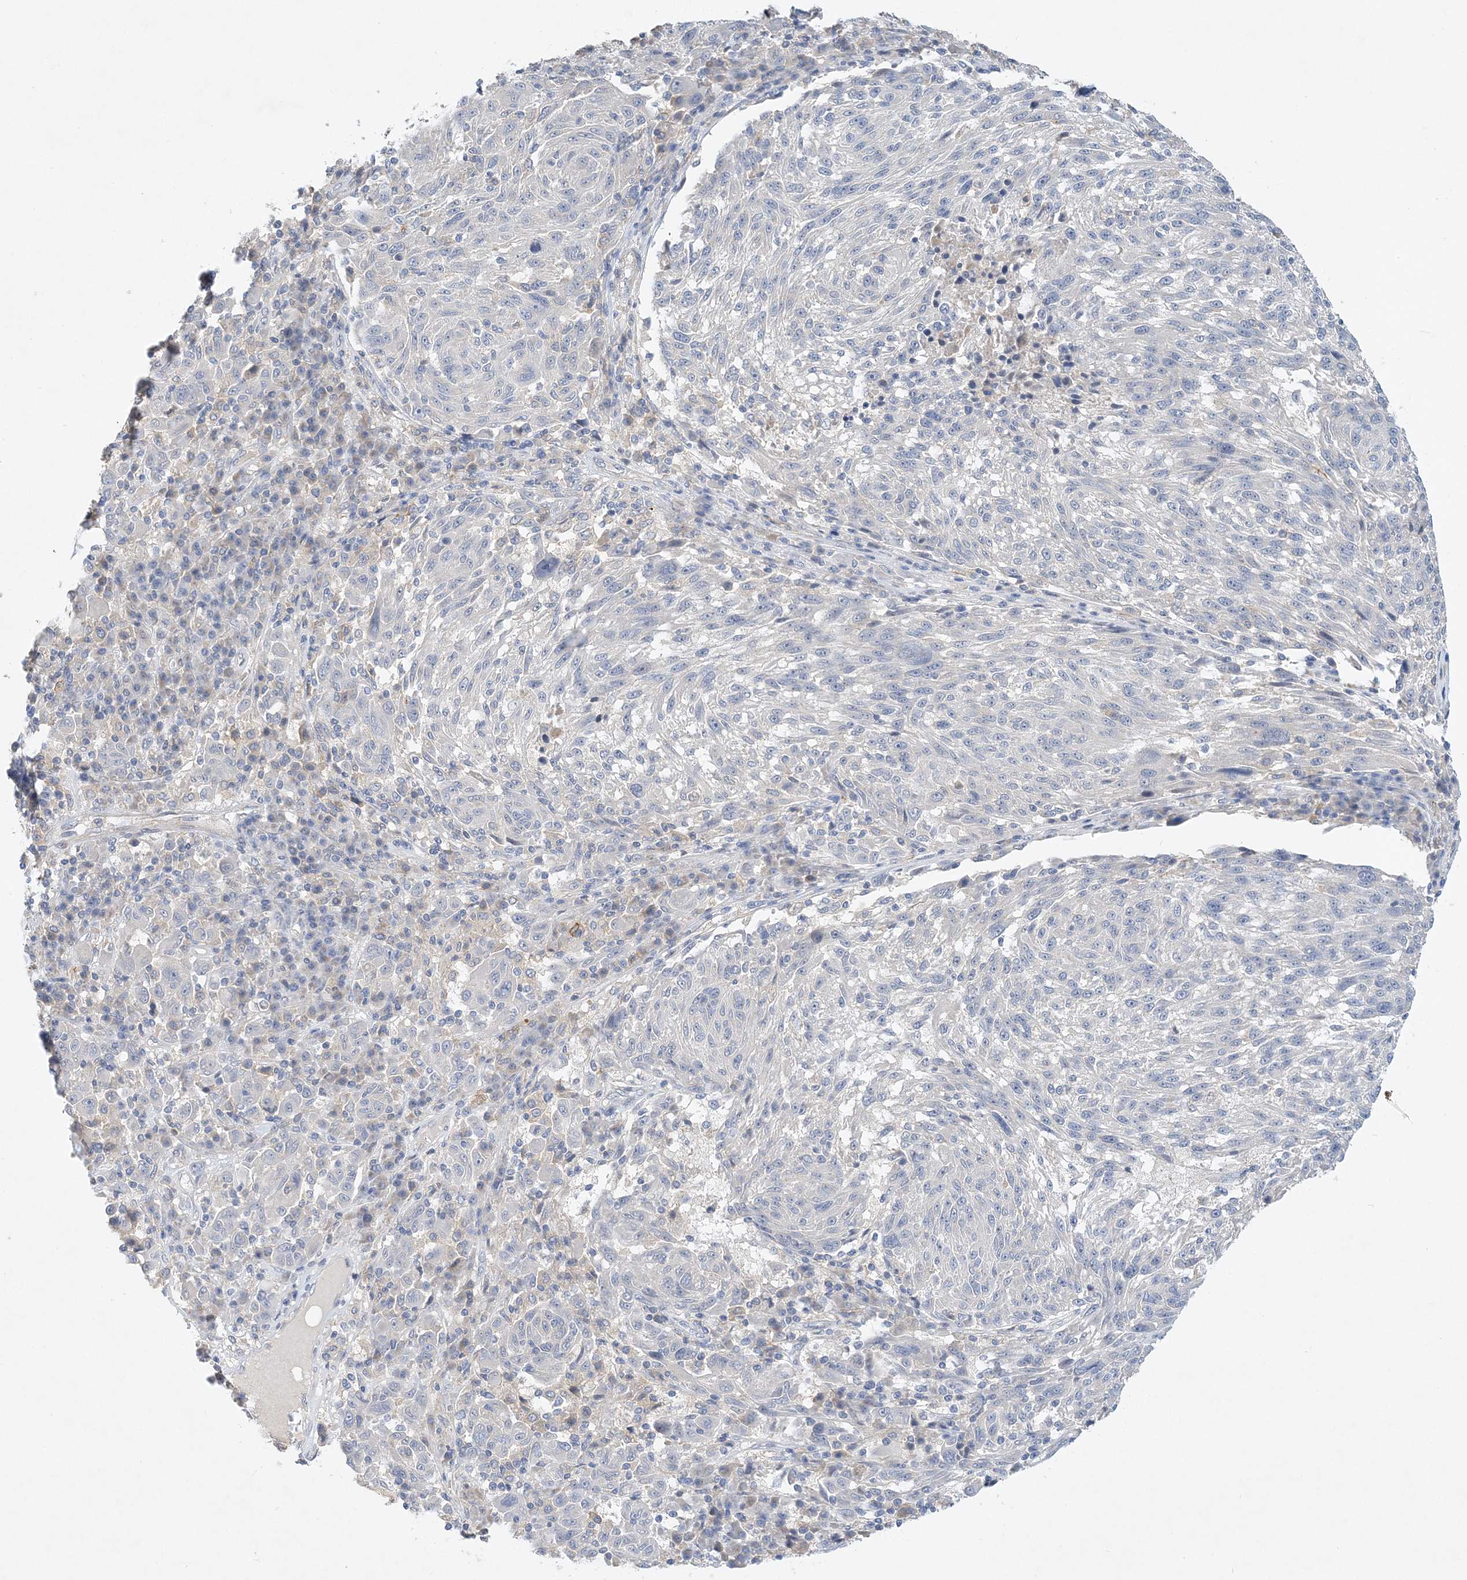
{"staining": {"intensity": "negative", "quantity": "none", "location": "none"}, "tissue": "melanoma", "cell_type": "Tumor cells", "image_type": "cancer", "snomed": [{"axis": "morphology", "description": "Malignant melanoma, NOS"}, {"axis": "topography", "description": "Skin"}], "caption": "DAB immunohistochemical staining of malignant melanoma shows no significant positivity in tumor cells.", "gene": "ANKRD35", "patient": {"sex": "male", "age": 53}}